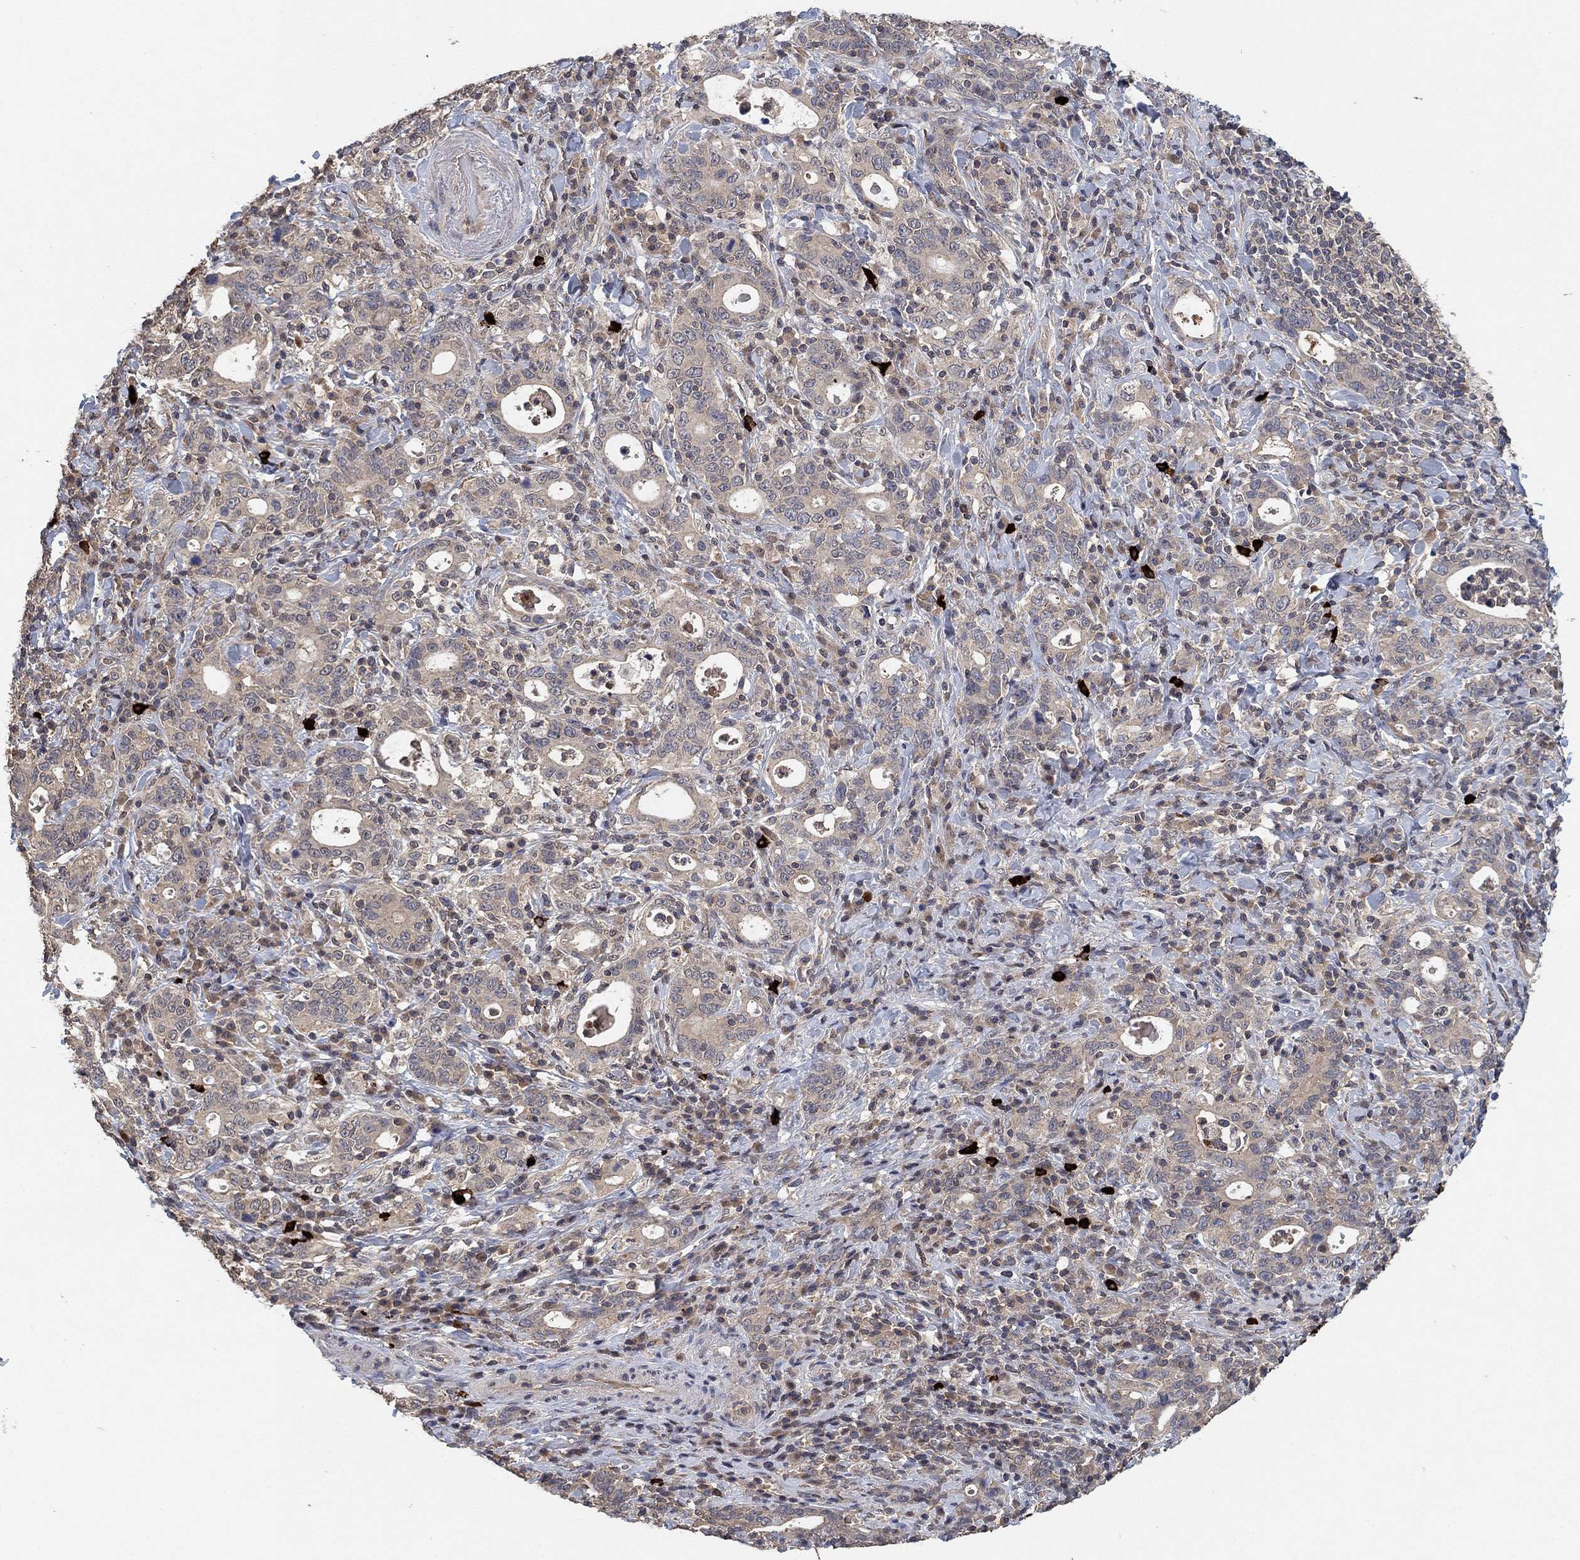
{"staining": {"intensity": "negative", "quantity": "none", "location": "none"}, "tissue": "stomach cancer", "cell_type": "Tumor cells", "image_type": "cancer", "snomed": [{"axis": "morphology", "description": "Adenocarcinoma, NOS"}, {"axis": "topography", "description": "Stomach"}], "caption": "This is an immunohistochemistry image of stomach cancer (adenocarcinoma). There is no expression in tumor cells.", "gene": "CCDC43", "patient": {"sex": "male", "age": 79}}